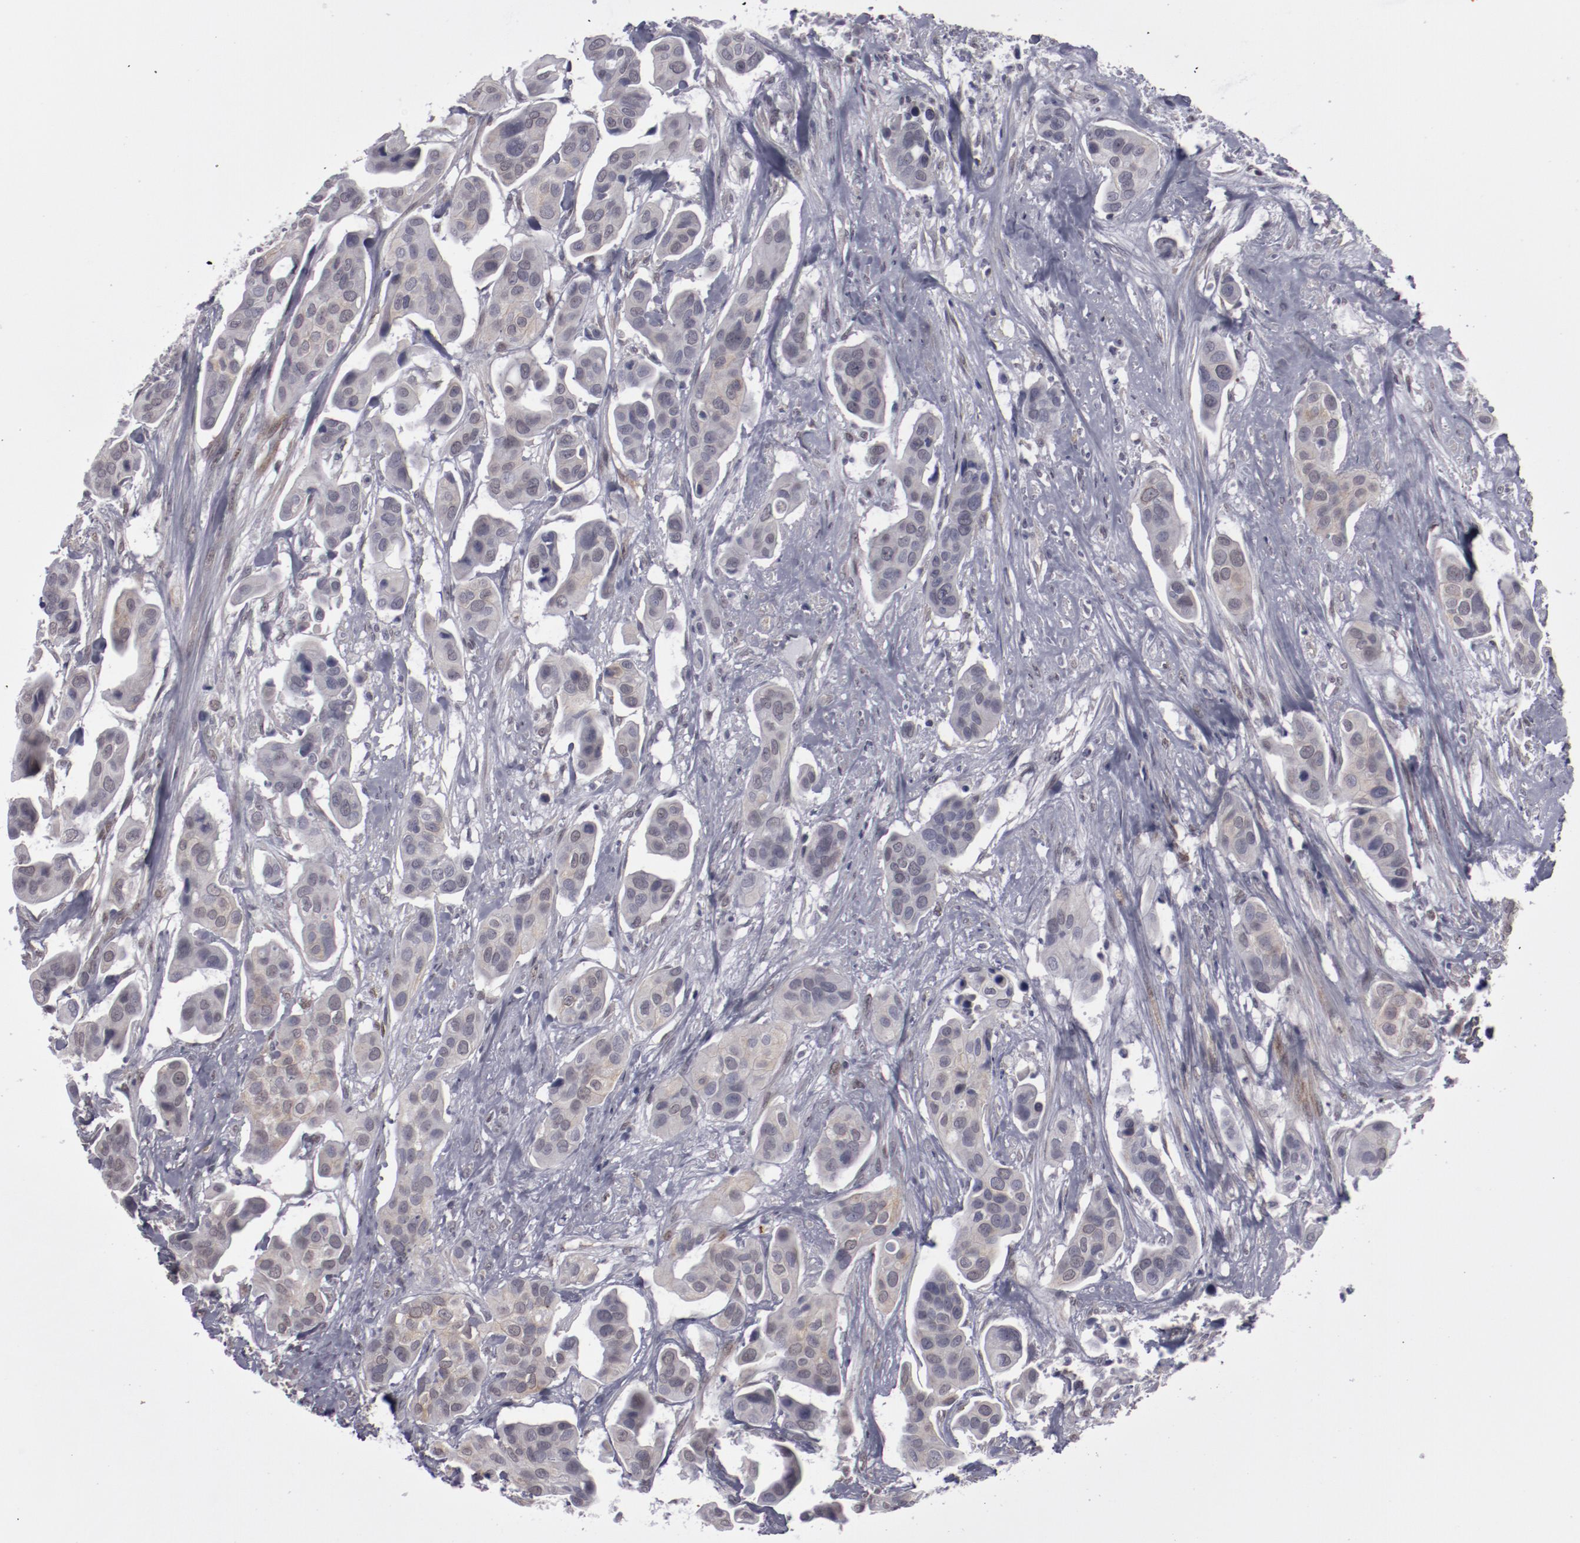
{"staining": {"intensity": "negative", "quantity": "none", "location": "none"}, "tissue": "urothelial cancer", "cell_type": "Tumor cells", "image_type": "cancer", "snomed": [{"axis": "morphology", "description": "Adenocarcinoma, NOS"}, {"axis": "topography", "description": "Urinary bladder"}], "caption": "The image shows no staining of tumor cells in urothelial cancer. Brightfield microscopy of IHC stained with DAB (3,3'-diaminobenzidine) (brown) and hematoxylin (blue), captured at high magnification.", "gene": "LEF1", "patient": {"sex": "male", "age": 61}}